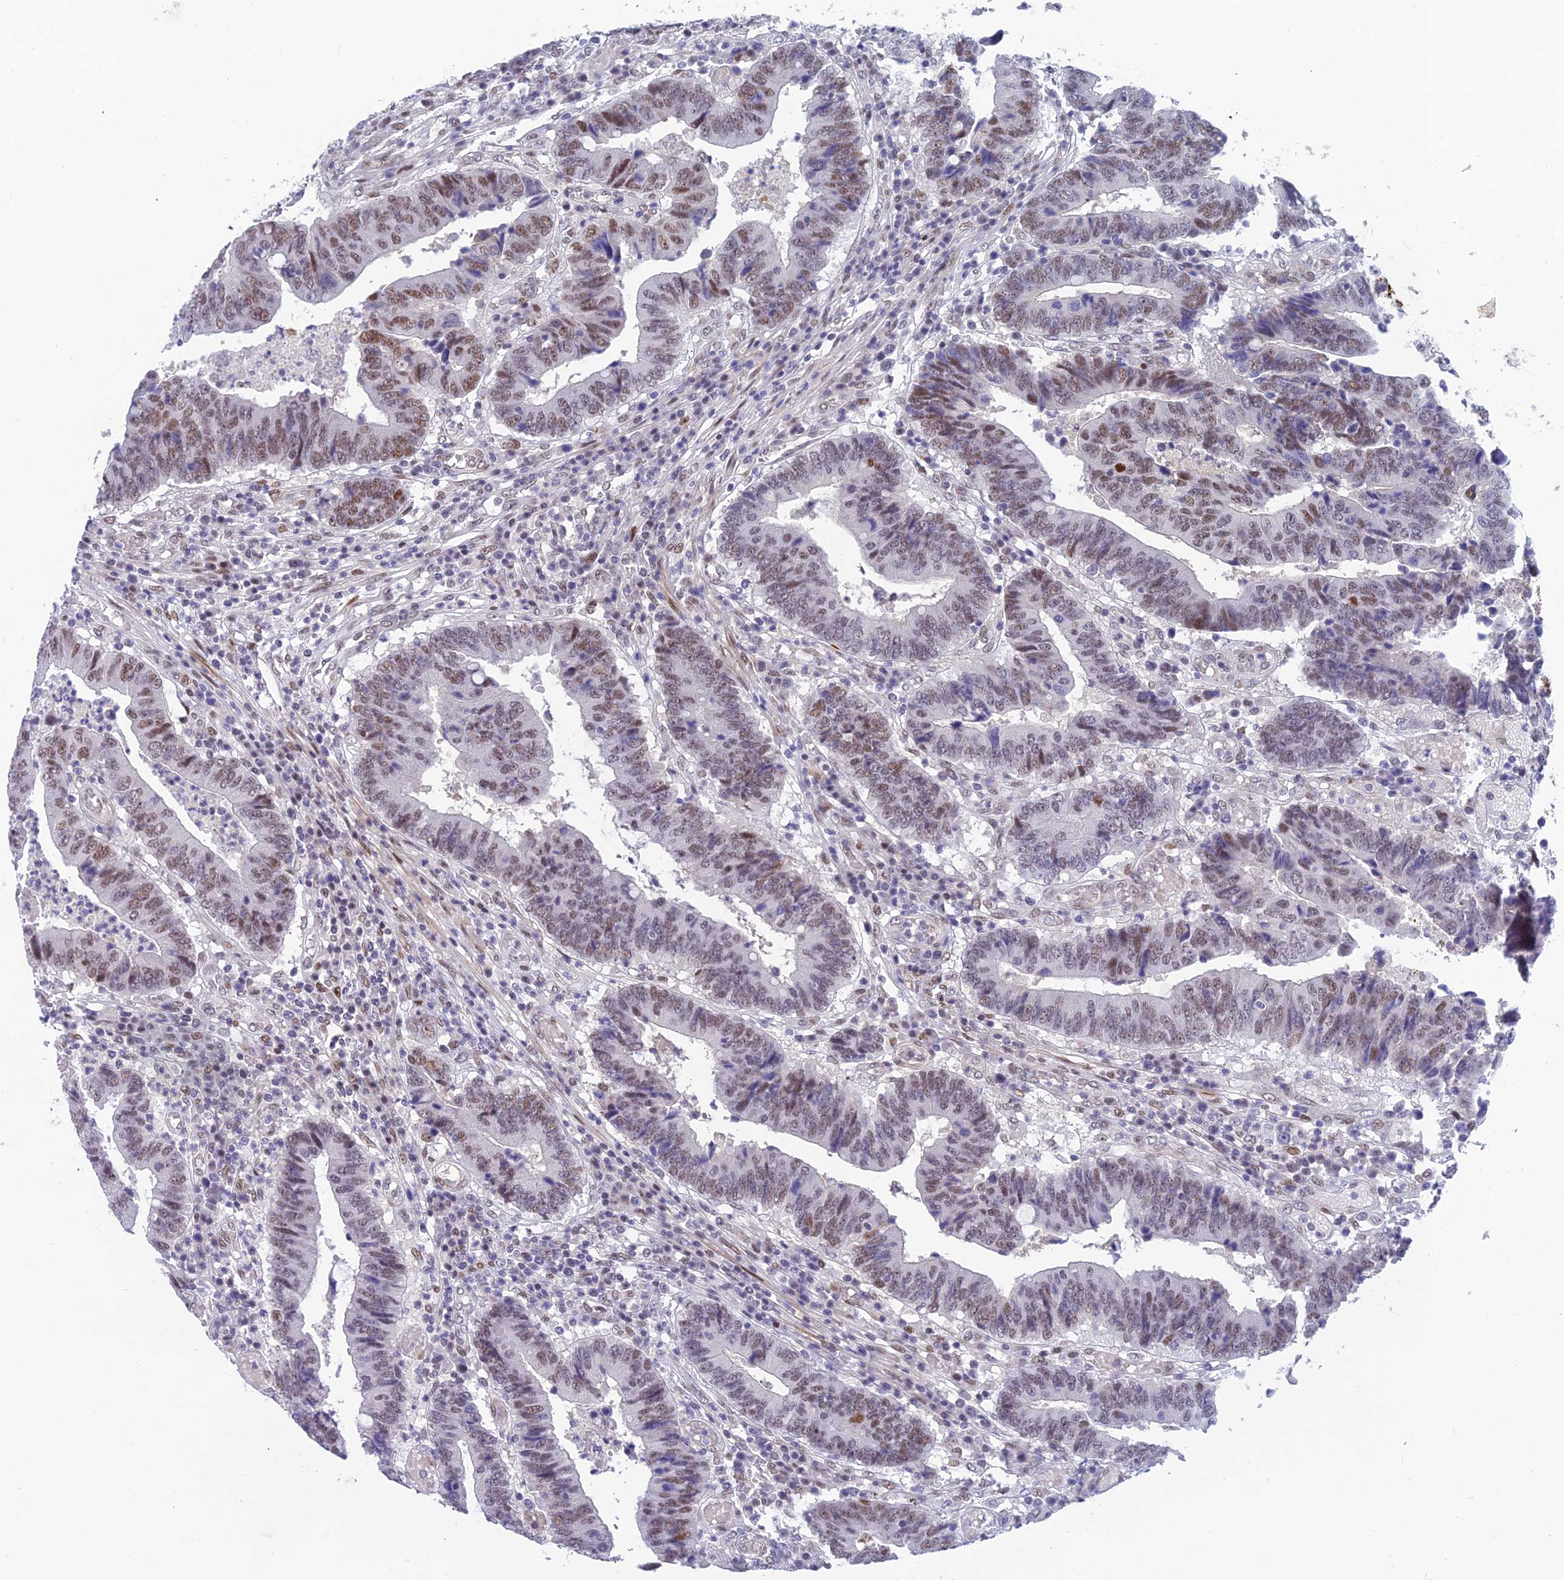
{"staining": {"intensity": "moderate", "quantity": "25%-75%", "location": "nuclear"}, "tissue": "colorectal cancer", "cell_type": "Tumor cells", "image_type": "cancer", "snomed": [{"axis": "morphology", "description": "Adenocarcinoma, NOS"}, {"axis": "topography", "description": "Rectum"}], "caption": "Protein expression analysis of human colorectal adenocarcinoma reveals moderate nuclear staining in approximately 25%-75% of tumor cells.", "gene": "CLK4", "patient": {"sex": "male", "age": 84}}